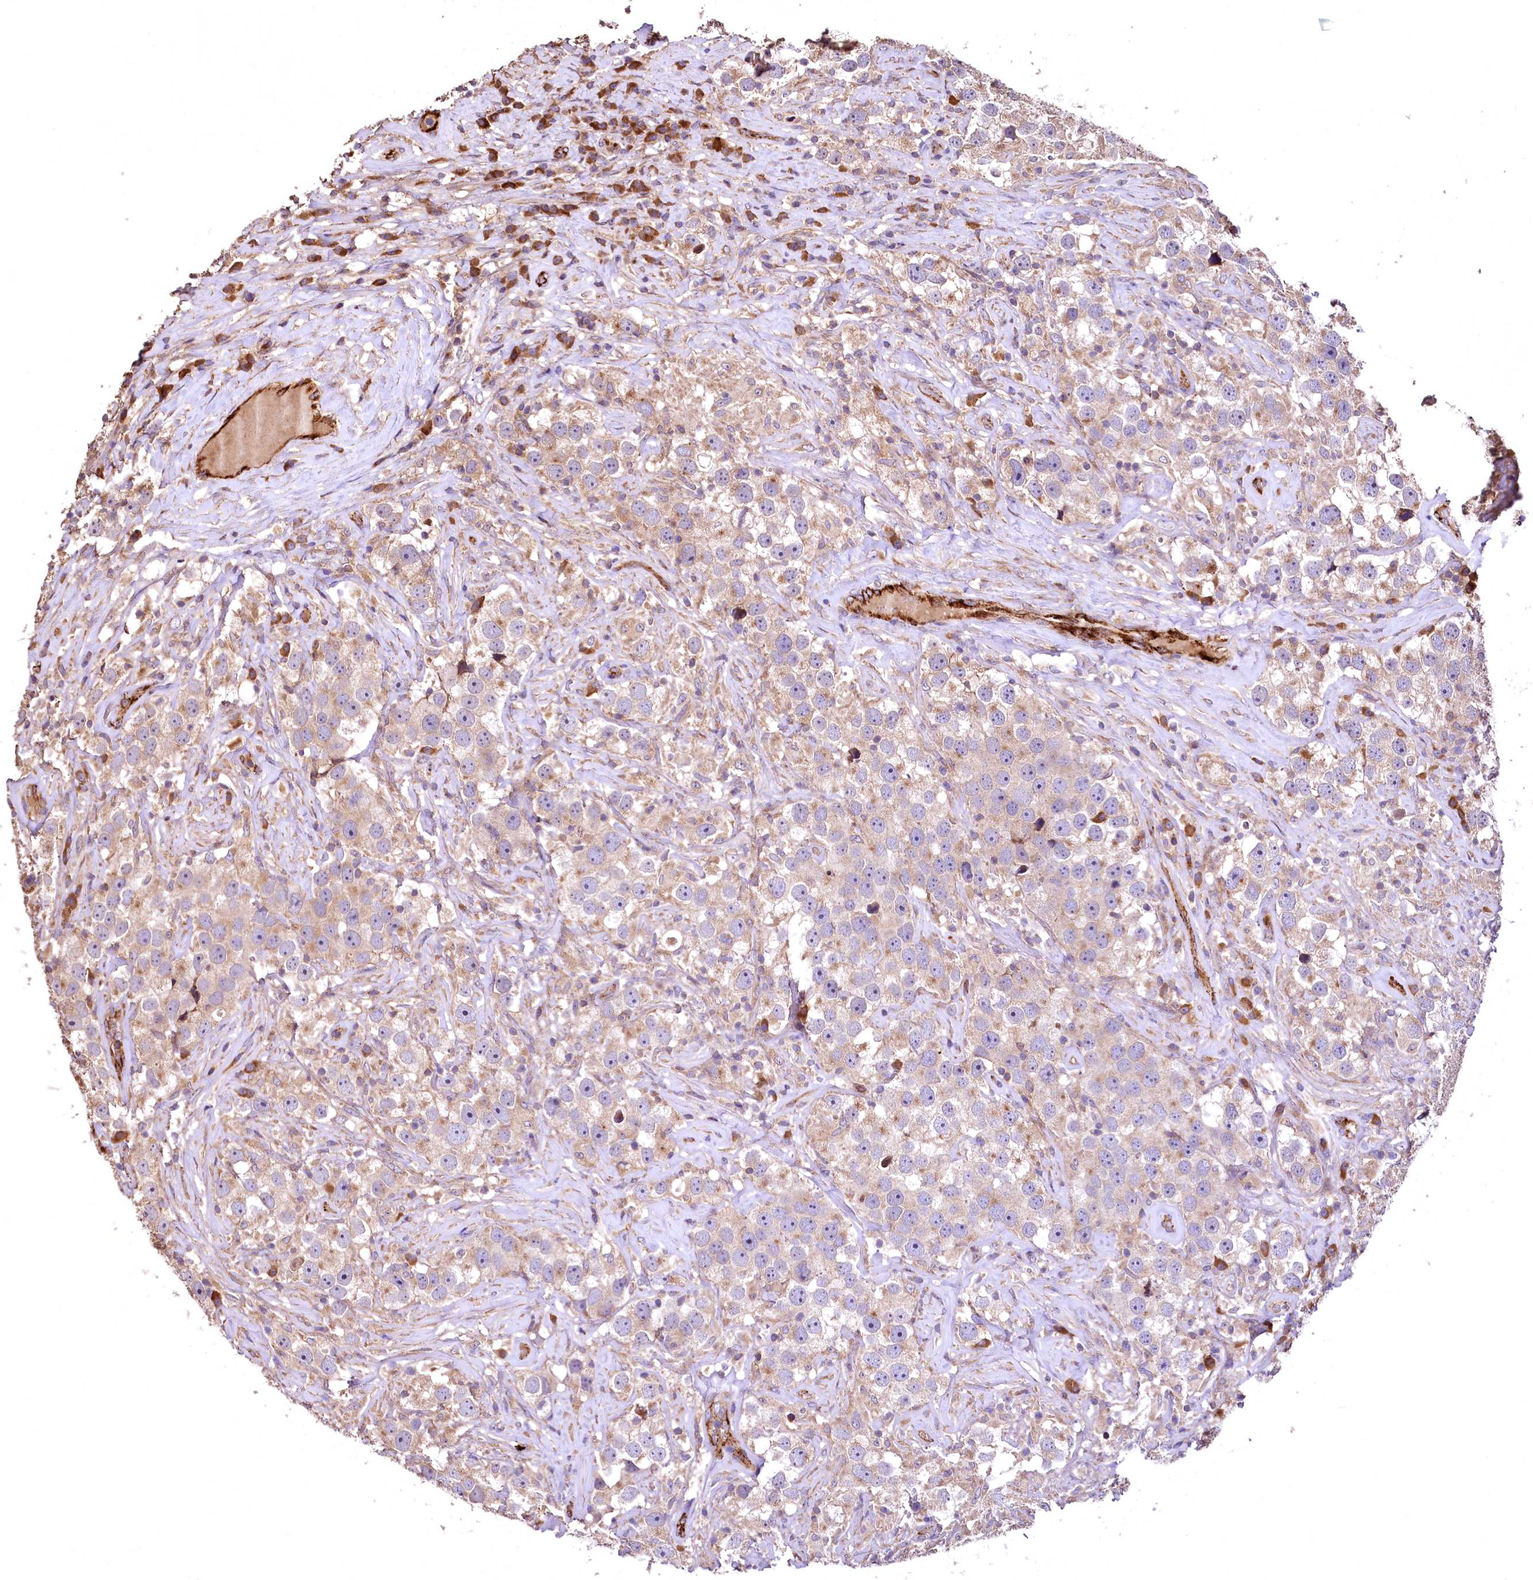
{"staining": {"intensity": "weak", "quantity": ">75%", "location": "cytoplasmic/membranous"}, "tissue": "testis cancer", "cell_type": "Tumor cells", "image_type": "cancer", "snomed": [{"axis": "morphology", "description": "Seminoma, NOS"}, {"axis": "topography", "description": "Testis"}], "caption": "High-power microscopy captured an IHC image of testis cancer (seminoma), revealing weak cytoplasmic/membranous positivity in about >75% of tumor cells.", "gene": "RASSF1", "patient": {"sex": "male", "age": 49}}